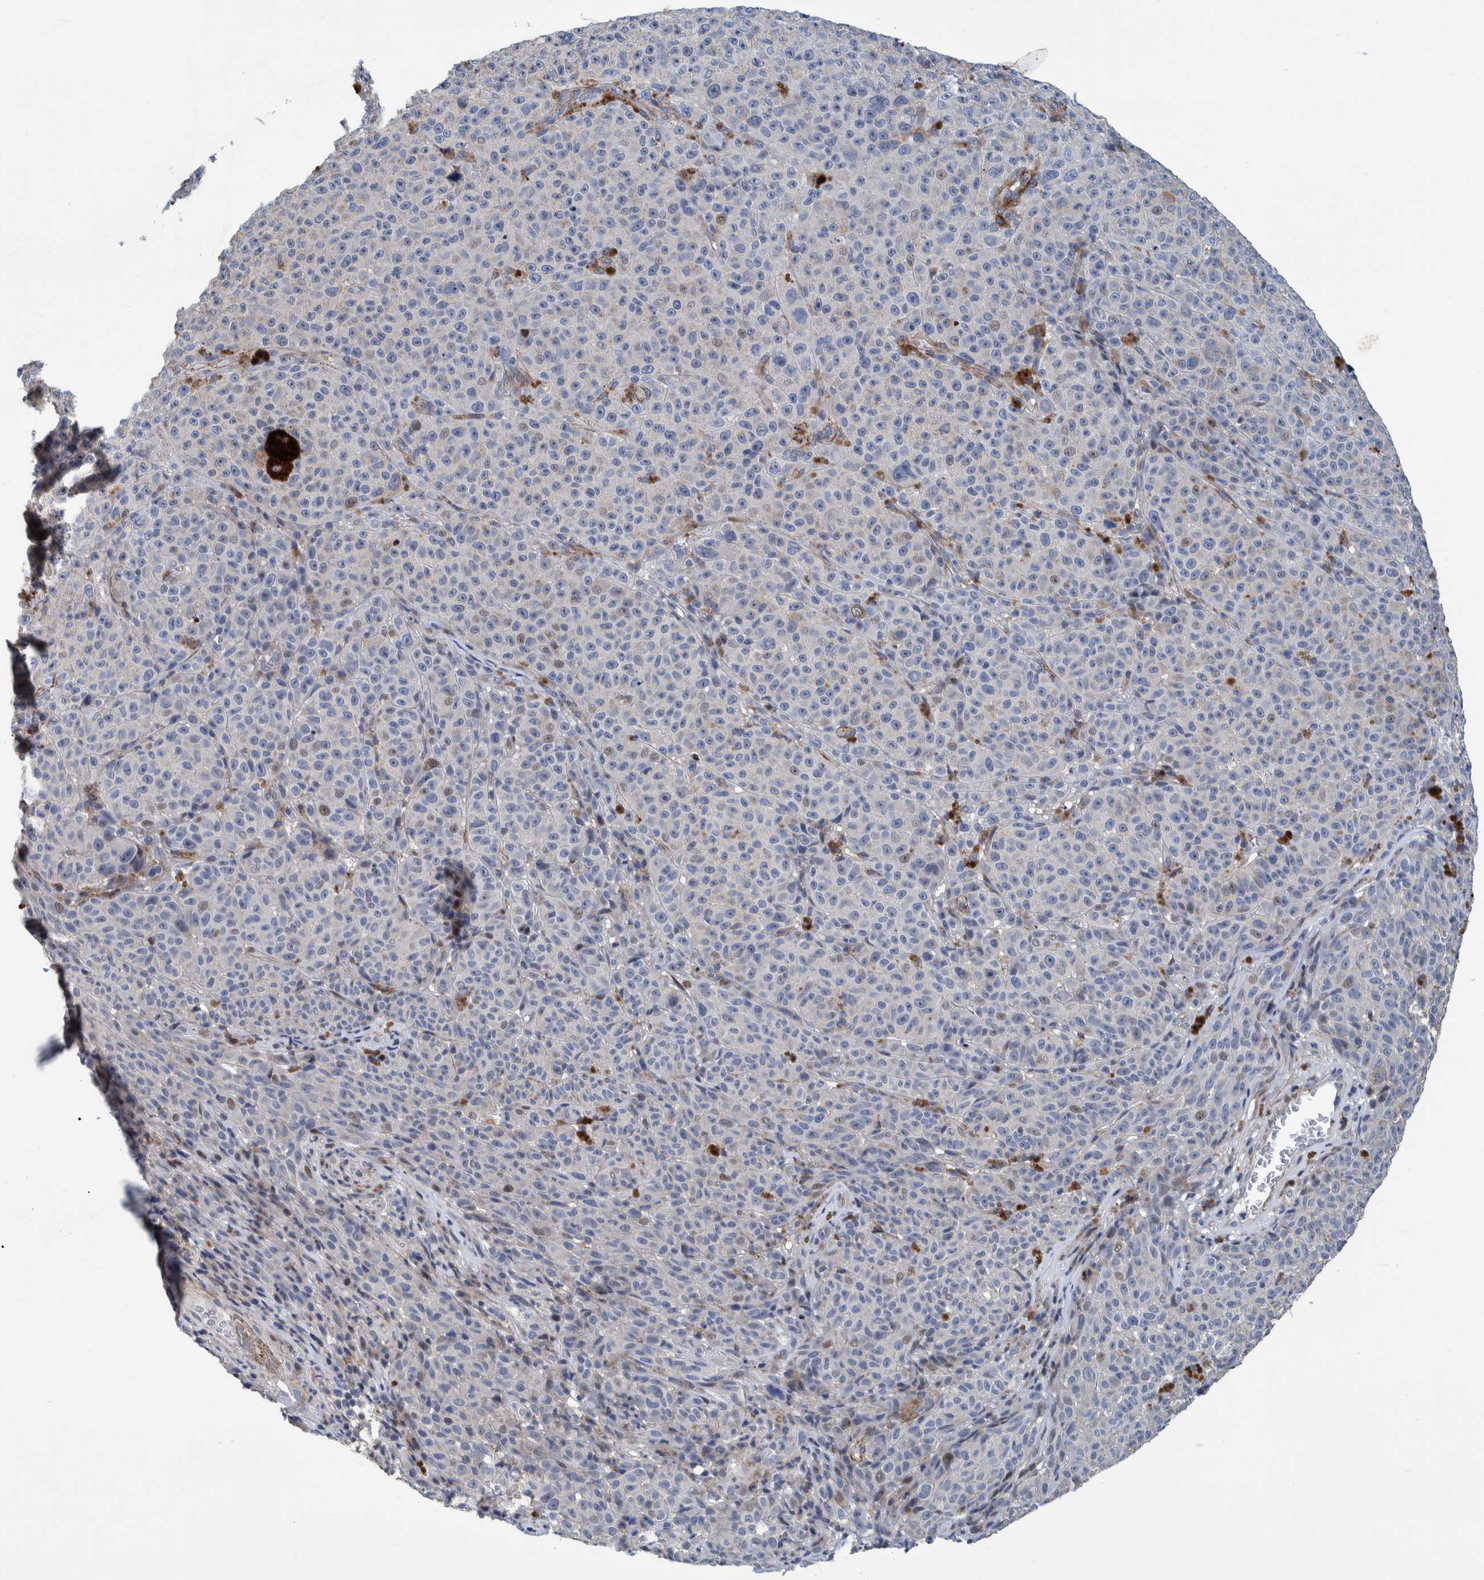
{"staining": {"intensity": "negative", "quantity": "none", "location": "none"}, "tissue": "melanoma", "cell_type": "Tumor cells", "image_type": "cancer", "snomed": [{"axis": "morphology", "description": "Malignant melanoma, NOS"}, {"axis": "topography", "description": "Skin"}], "caption": "There is no significant positivity in tumor cells of malignant melanoma.", "gene": "MKS1", "patient": {"sex": "female", "age": 82}}